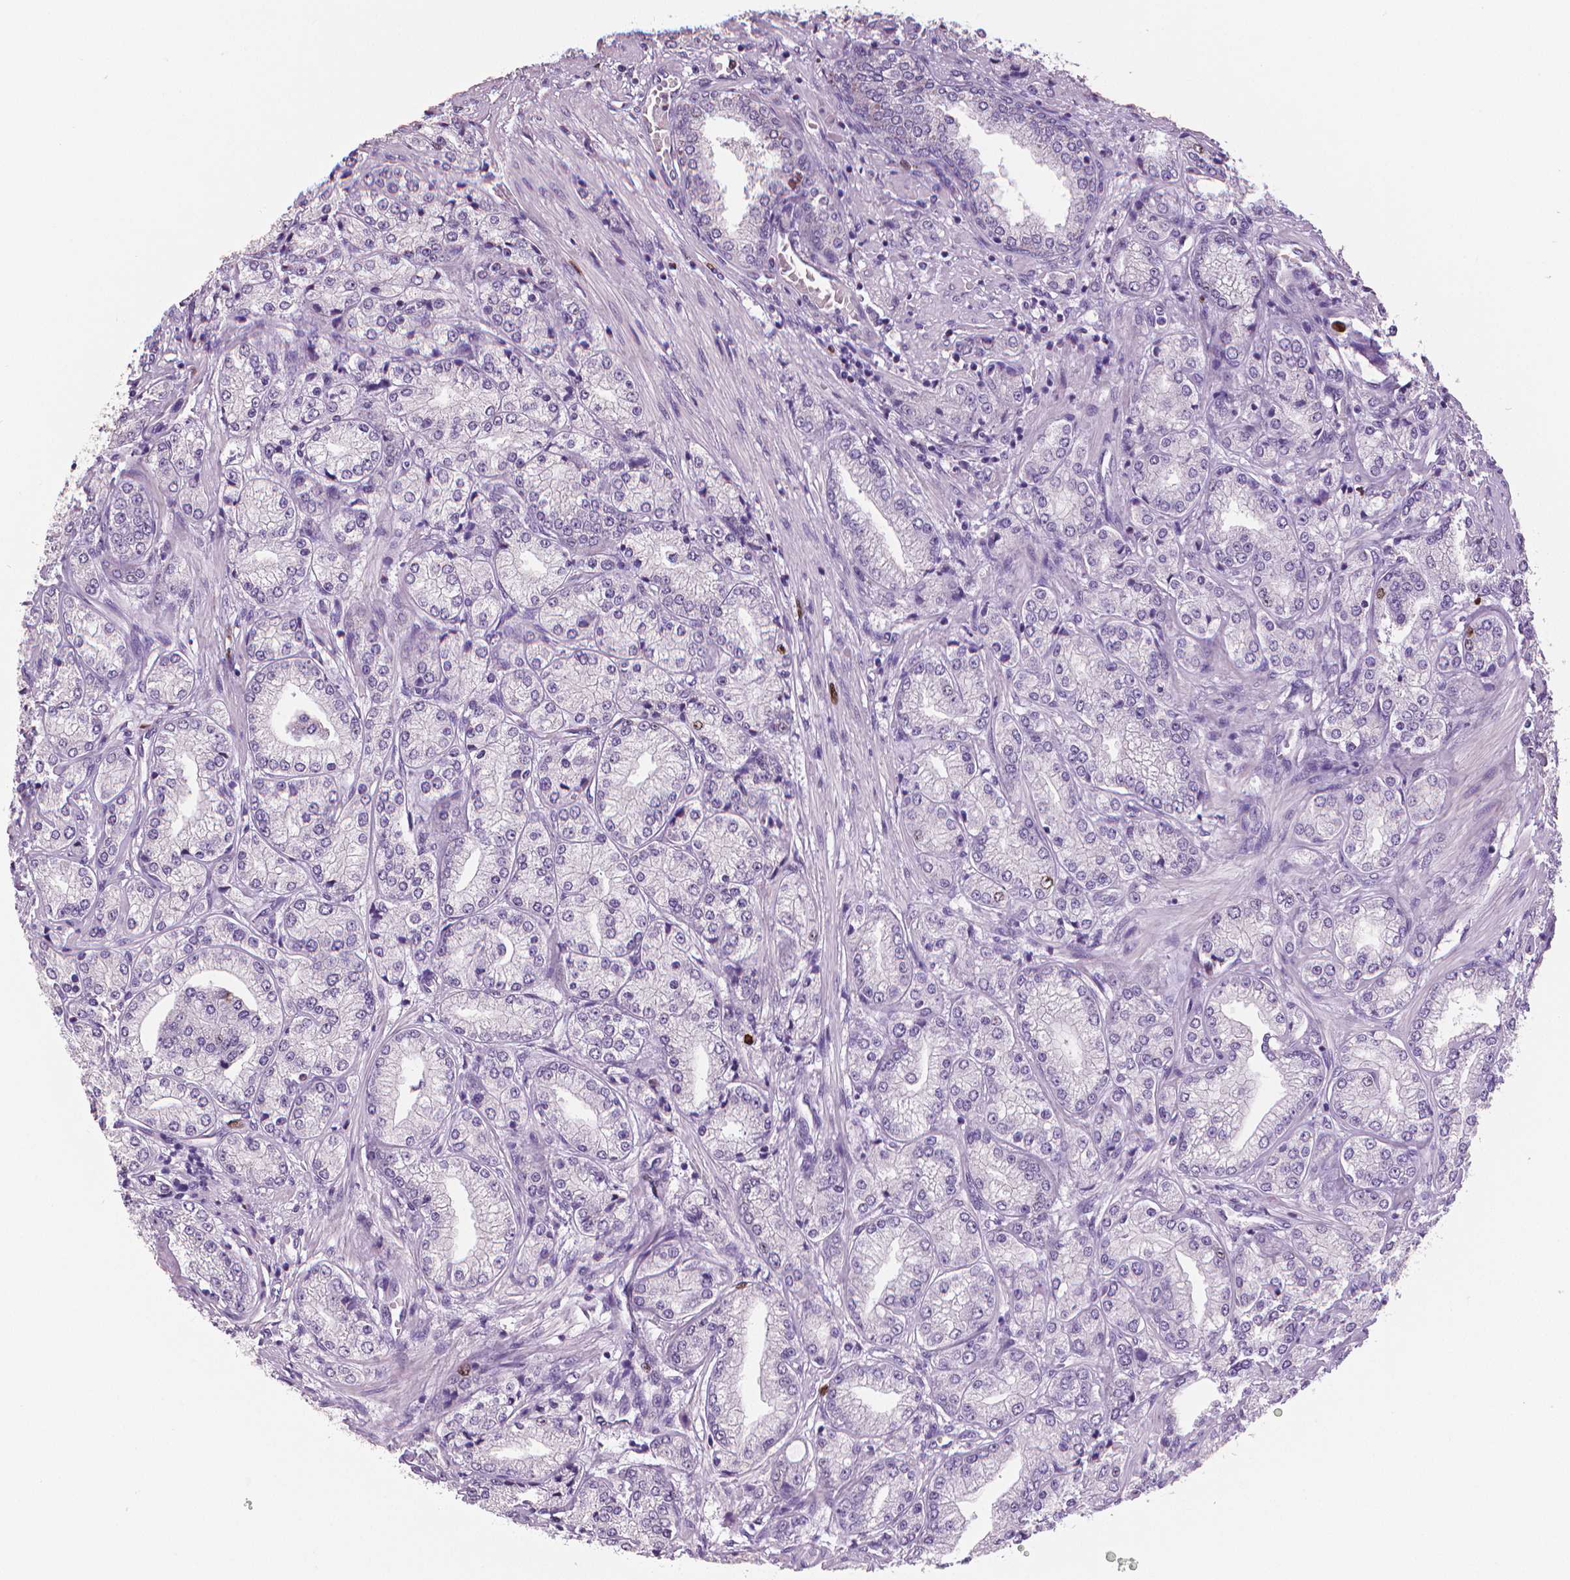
{"staining": {"intensity": "negative", "quantity": "none", "location": "none"}, "tissue": "prostate cancer", "cell_type": "Tumor cells", "image_type": "cancer", "snomed": [{"axis": "morphology", "description": "Adenocarcinoma, NOS"}, {"axis": "topography", "description": "Prostate"}], "caption": "Tumor cells are negative for brown protein staining in prostate adenocarcinoma.", "gene": "MKI67", "patient": {"sex": "male", "age": 63}}